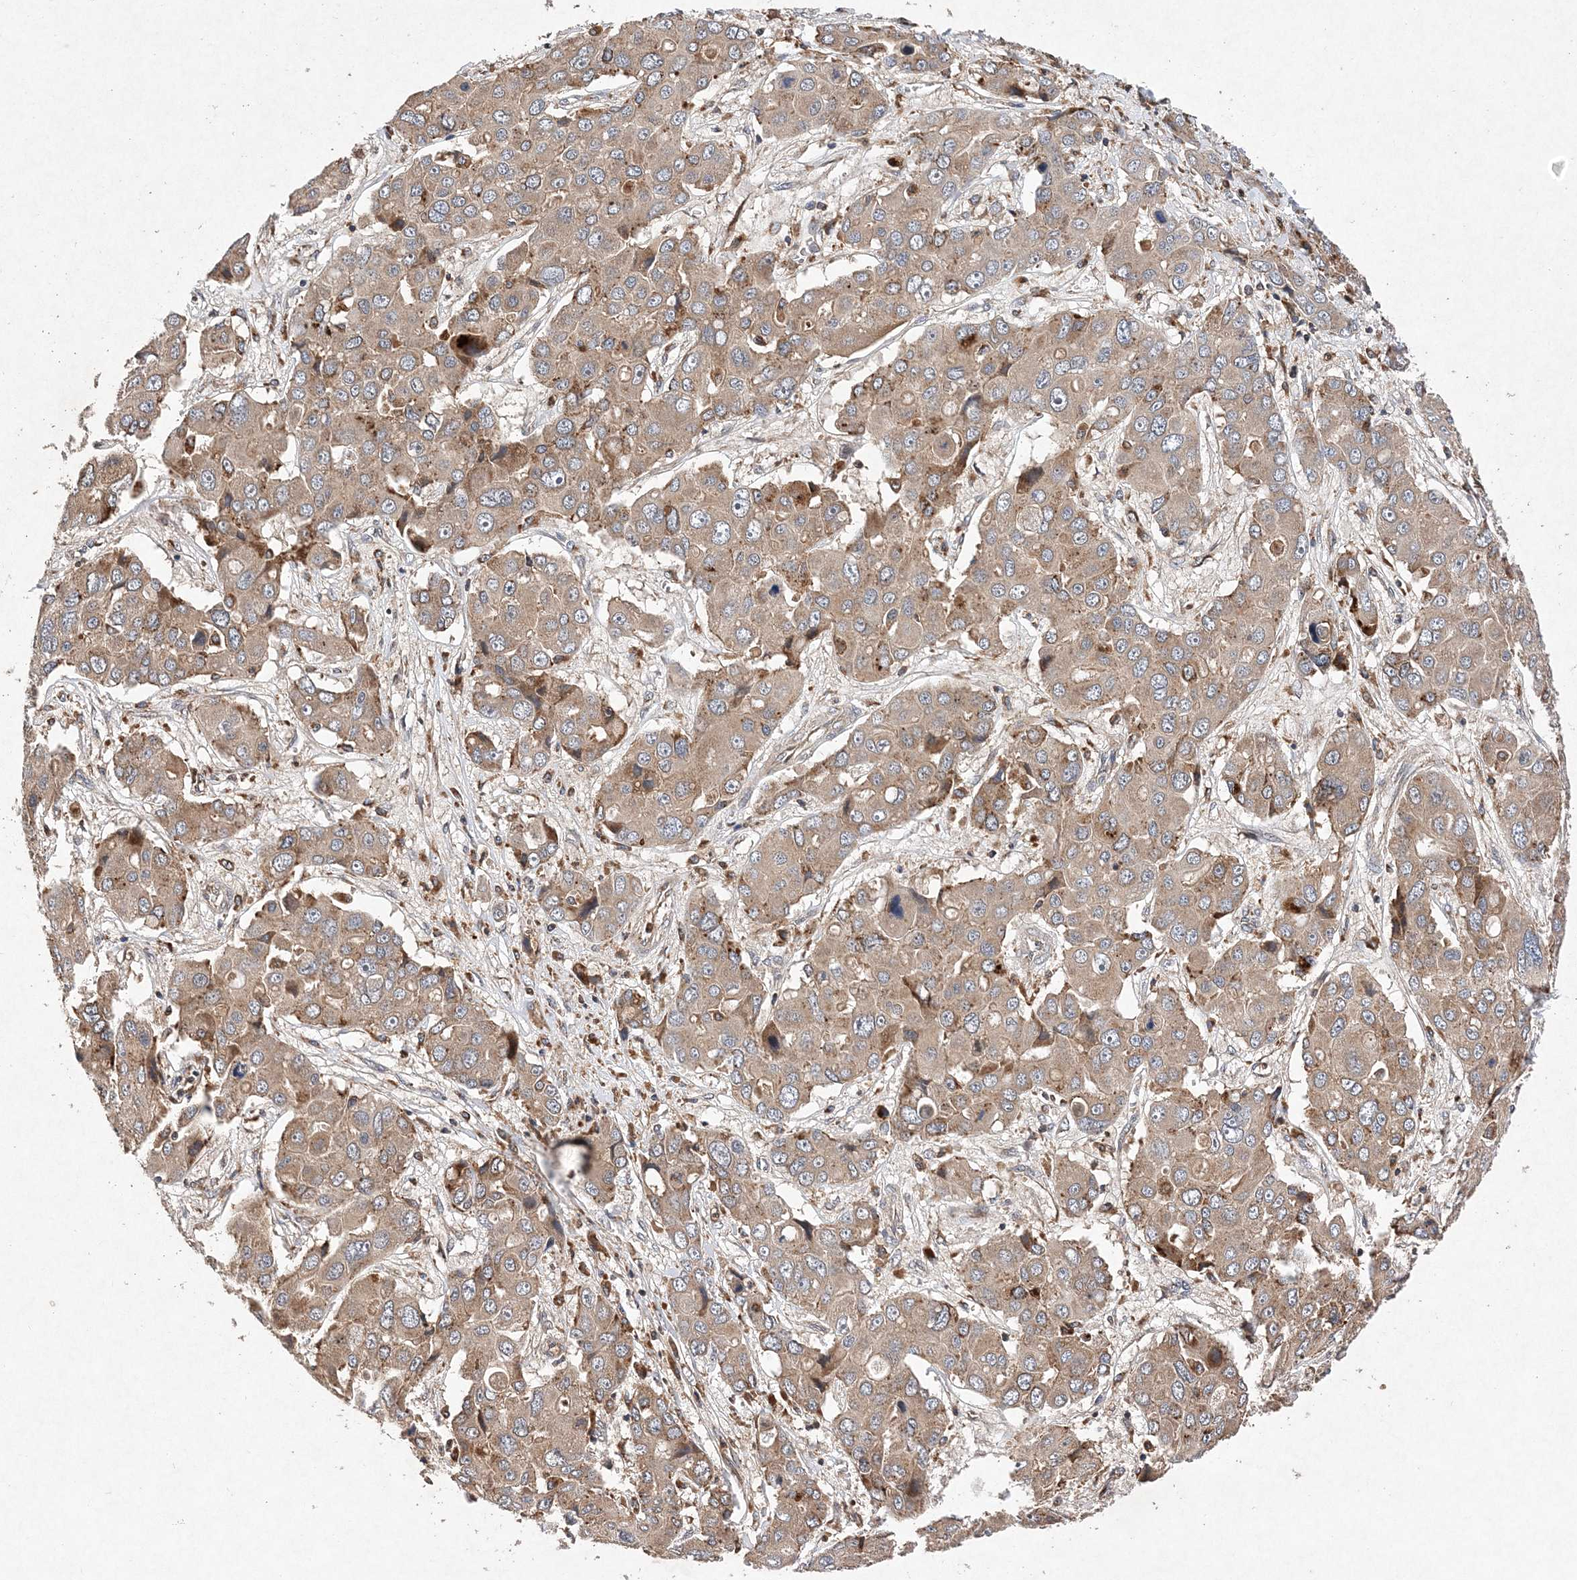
{"staining": {"intensity": "weak", "quantity": ">75%", "location": "cytoplasmic/membranous"}, "tissue": "liver cancer", "cell_type": "Tumor cells", "image_type": "cancer", "snomed": [{"axis": "morphology", "description": "Cholangiocarcinoma"}, {"axis": "topography", "description": "Liver"}], "caption": "IHC (DAB (3,3'-diaminobenzidine)) staining of human liver cancer (cholangiocarcinoma) exhibits weak cytoplasmic/membranous protein positivity in approximately >75% of tumor cells. (IHC, brightfield microscopy, high magnification).", "gene": "PROSER1", "patient": {"sex": "male", "age": 67}}